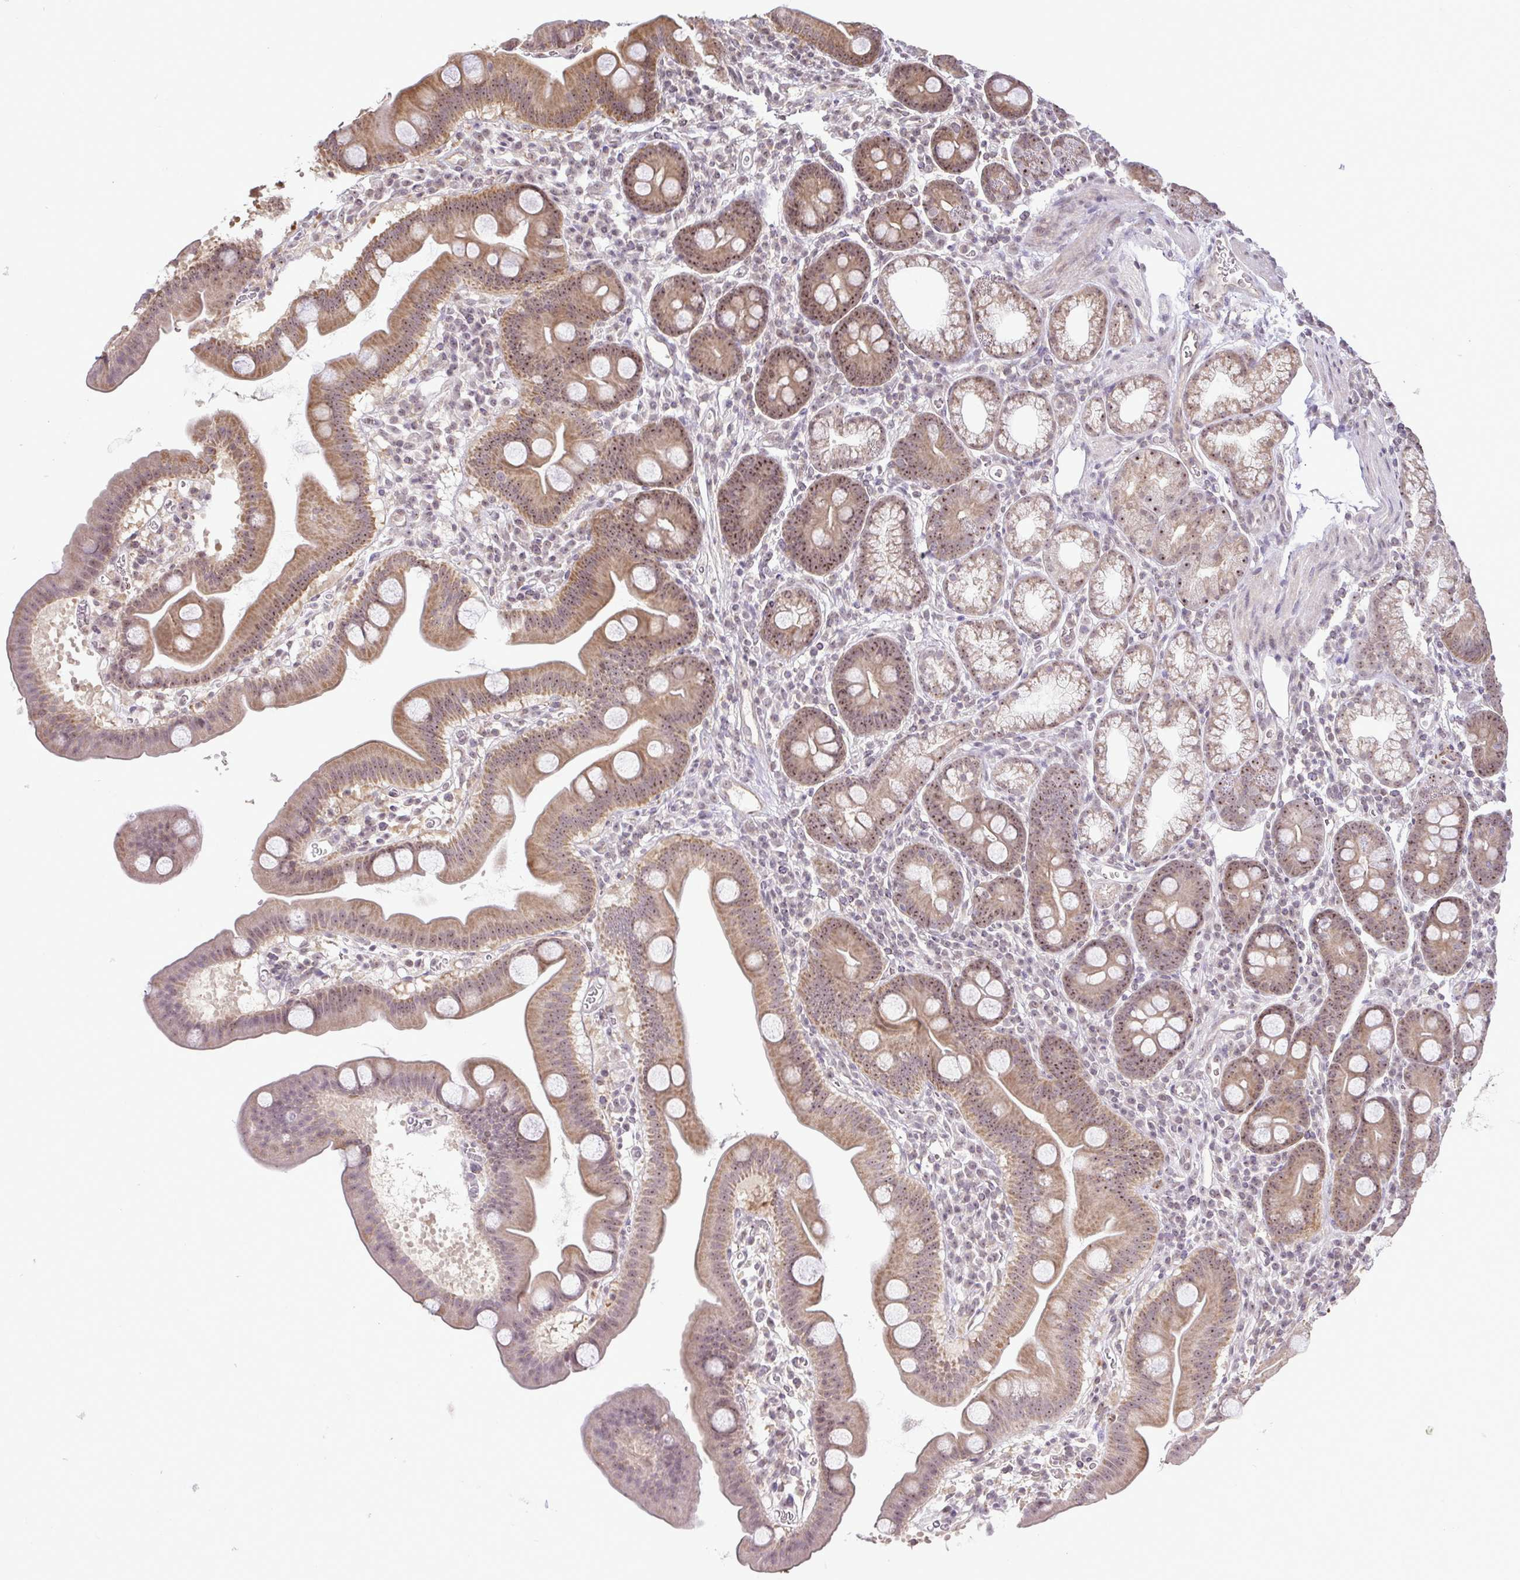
{"staining": {"intensity": "moderate", "quantity": ">75%", "location": "cytoplasmic/membranous,nuclear"}, "tissue": "duodenum", "cell_type": "Glandular cells", "image_type": "normal", "snomed": [{"axis": "morphology", "description": "Normal tissue, NOS"}, {"axis": "topography", "description": "Duodenum"}], "caption": "Brown immunohistochemical staining in normal human duodenum displays moderate cytoplasmic/membranous,nuclear staining in about >75% of glandular cells. (brown staining indicates protein expression, while blue staining denotes nuclei).", "gene": "RSL24D1", "patient": {"sex": "male", "age": 59}}